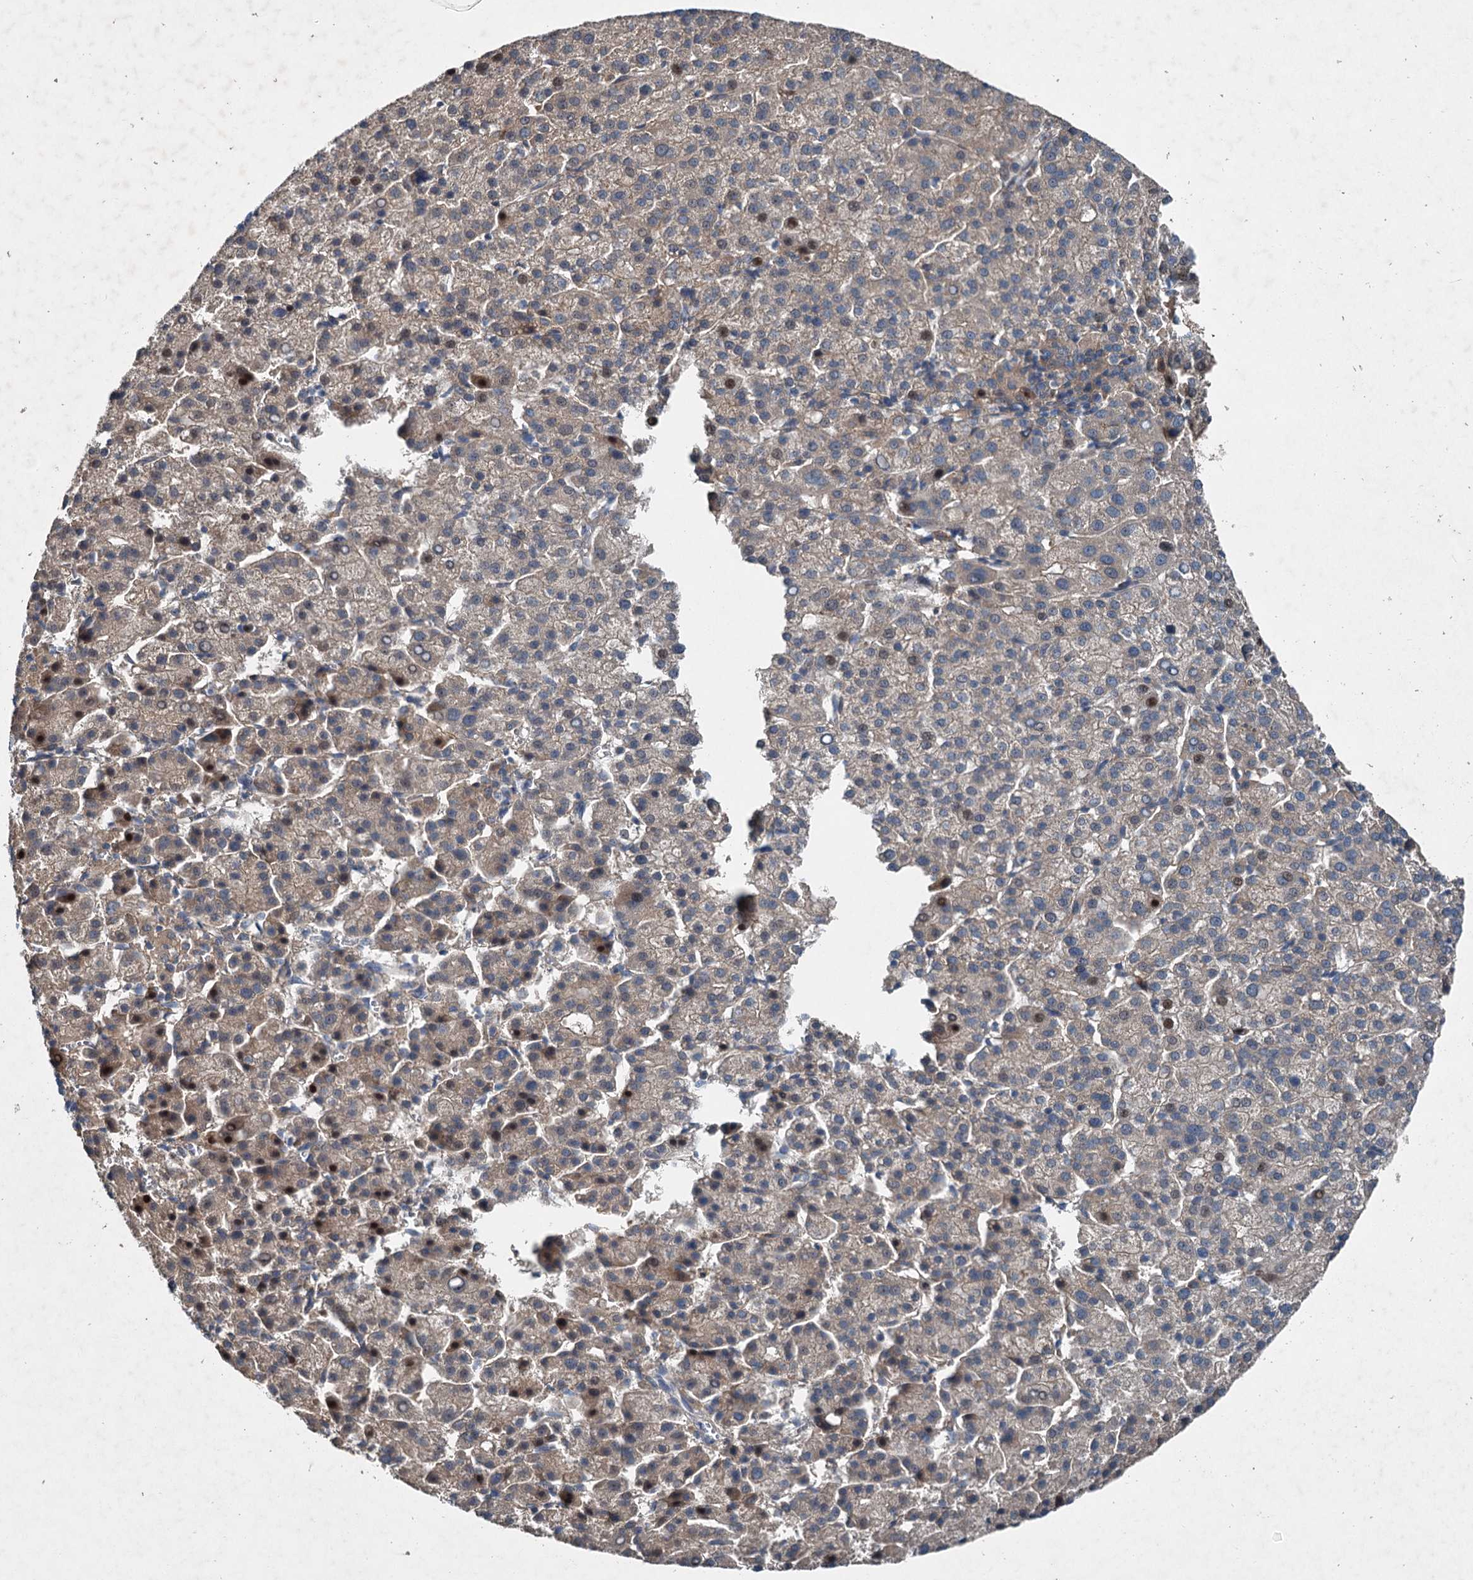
{"staining": {"intensity": "weak", "quantity": "25%-75%", "location": "cytoplasmic/membranous,nuclear"}, "tissue": "liver cancer", "cell_type": "Tumor cells", "image_type": "cancer", "snomed": [{"axis": "morphology", "description": "Carcinoma, Hepatocellular, NOS"}, {"axis": "topography", "description": "Liver"}], "caption": "Hepatocellular carcinoma (liver) was stained to show a protein in brown. There is low levels of weak cytoplasmic/membranous and nuclear staining in approximately 25%-75% of tumor cells. (Brightfield microscopy of DAB IHC at high magnification).", "gene": "TAPBPL", "patient": {"sex": "female", "age": 58}}